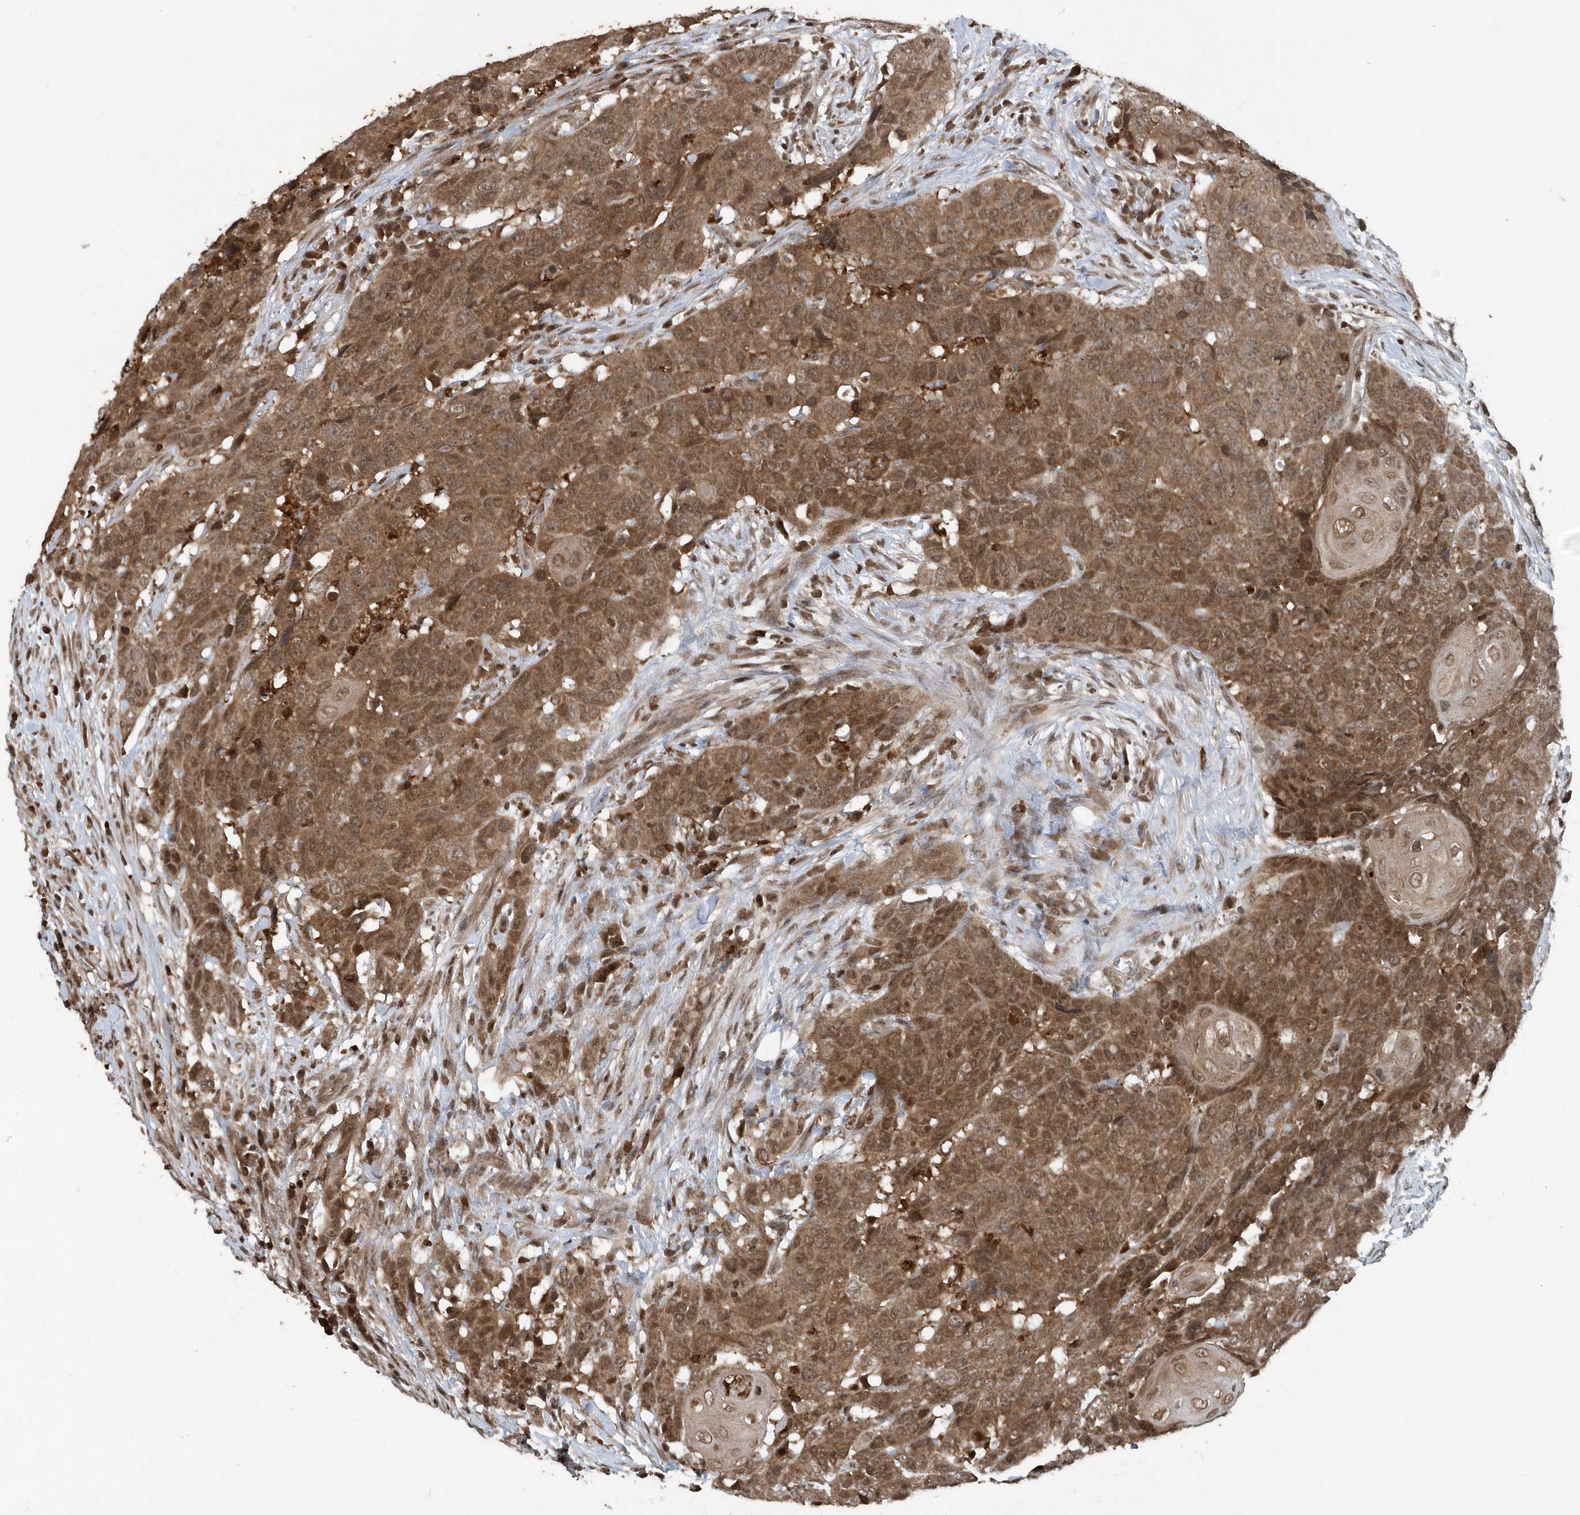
{"staining": {"intensity": "moderate", "quantity": ">75%", "location": "cytoplasmic/membranous,nuclear"}, "tissue": "head and neck cancer", "cell_type": "Tumor cells", "image_type": "cancer", "snomed": [{"axis": "morphology", "description": "Squamous cell carcinoma, NOS"}, {"axis": "topography", "description": "Head-Neck"}], "caption": "A medium amount of moderate cytoplasmic/membranous and nuclear expression is identified in about >75% of tumor cells in head and neck cancer (squamous cell carcinoma) tissue.", "gene": "EIF2B1", "patient": {"sex": "male", "age": 66}}